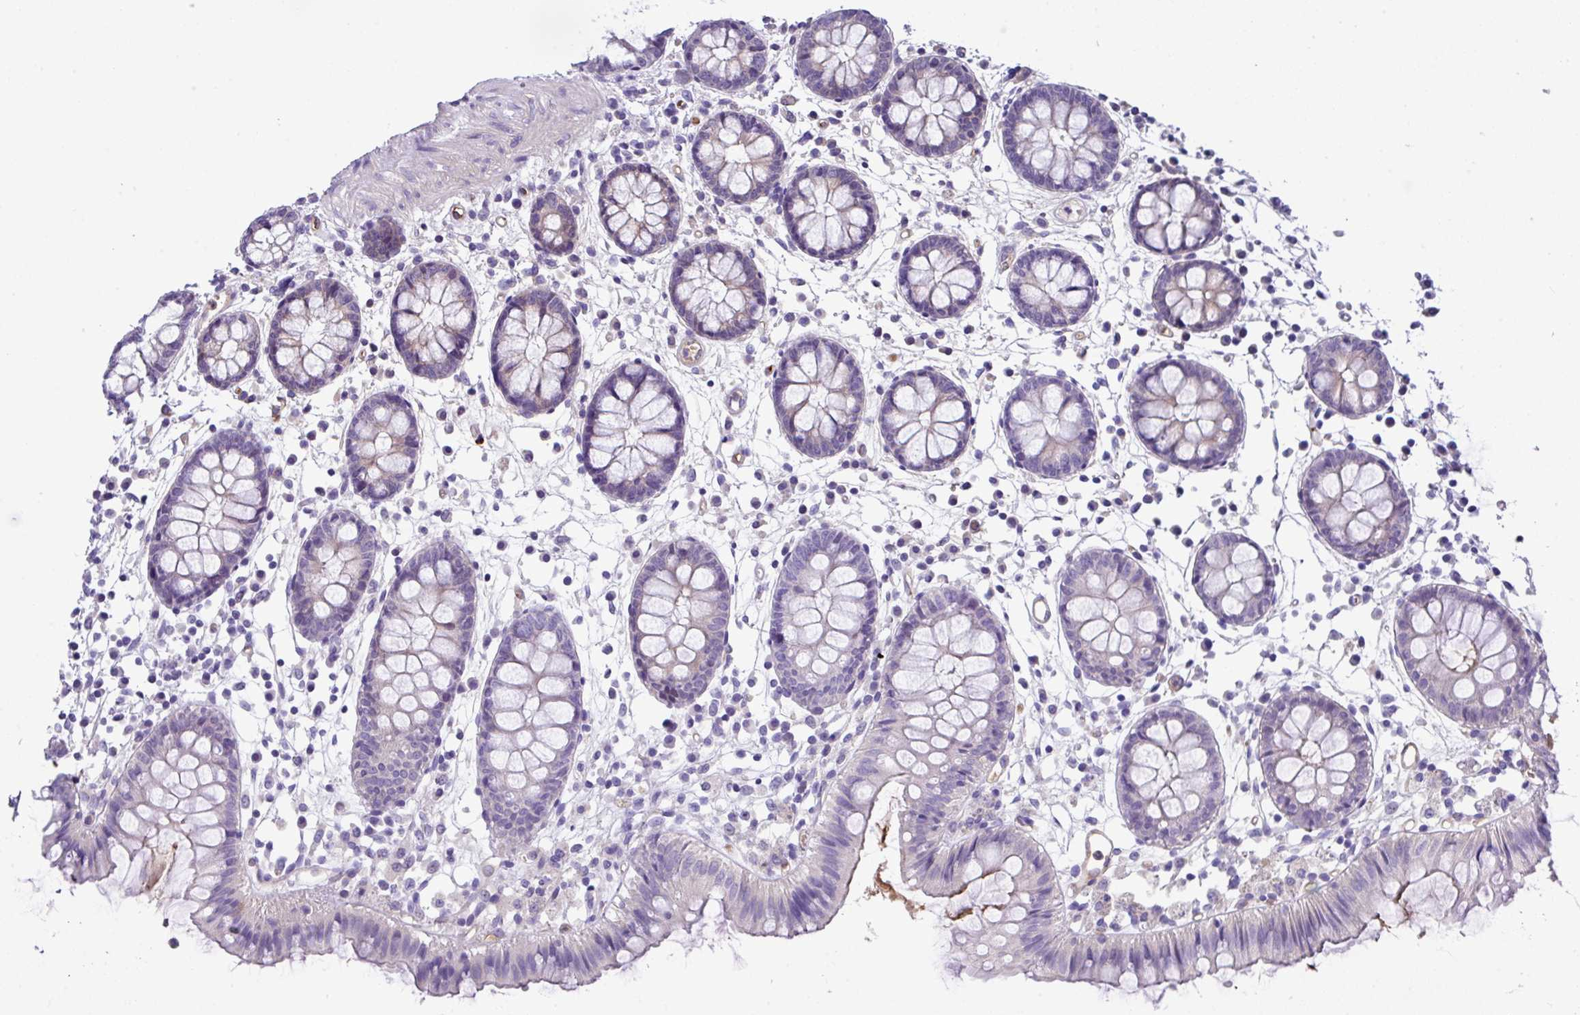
{"staining": {"intensity": "negative", "quantity": "none", "location": "none"}, "tissue": "colon", "cell_type": "Endothelial cells", "image_type": "normal", "snomed": [{"axis": "morphology", "description": "Normal tissue, NOS"}, {"axis": "topography", "description": "Colon"}], "caption": "Human colon stained for a protein using immunohistochemistry (IHC) shows no positivity in endothelial cells.", "gene": "DNAL1", "patient": {"sex": "female", "age": 84}}